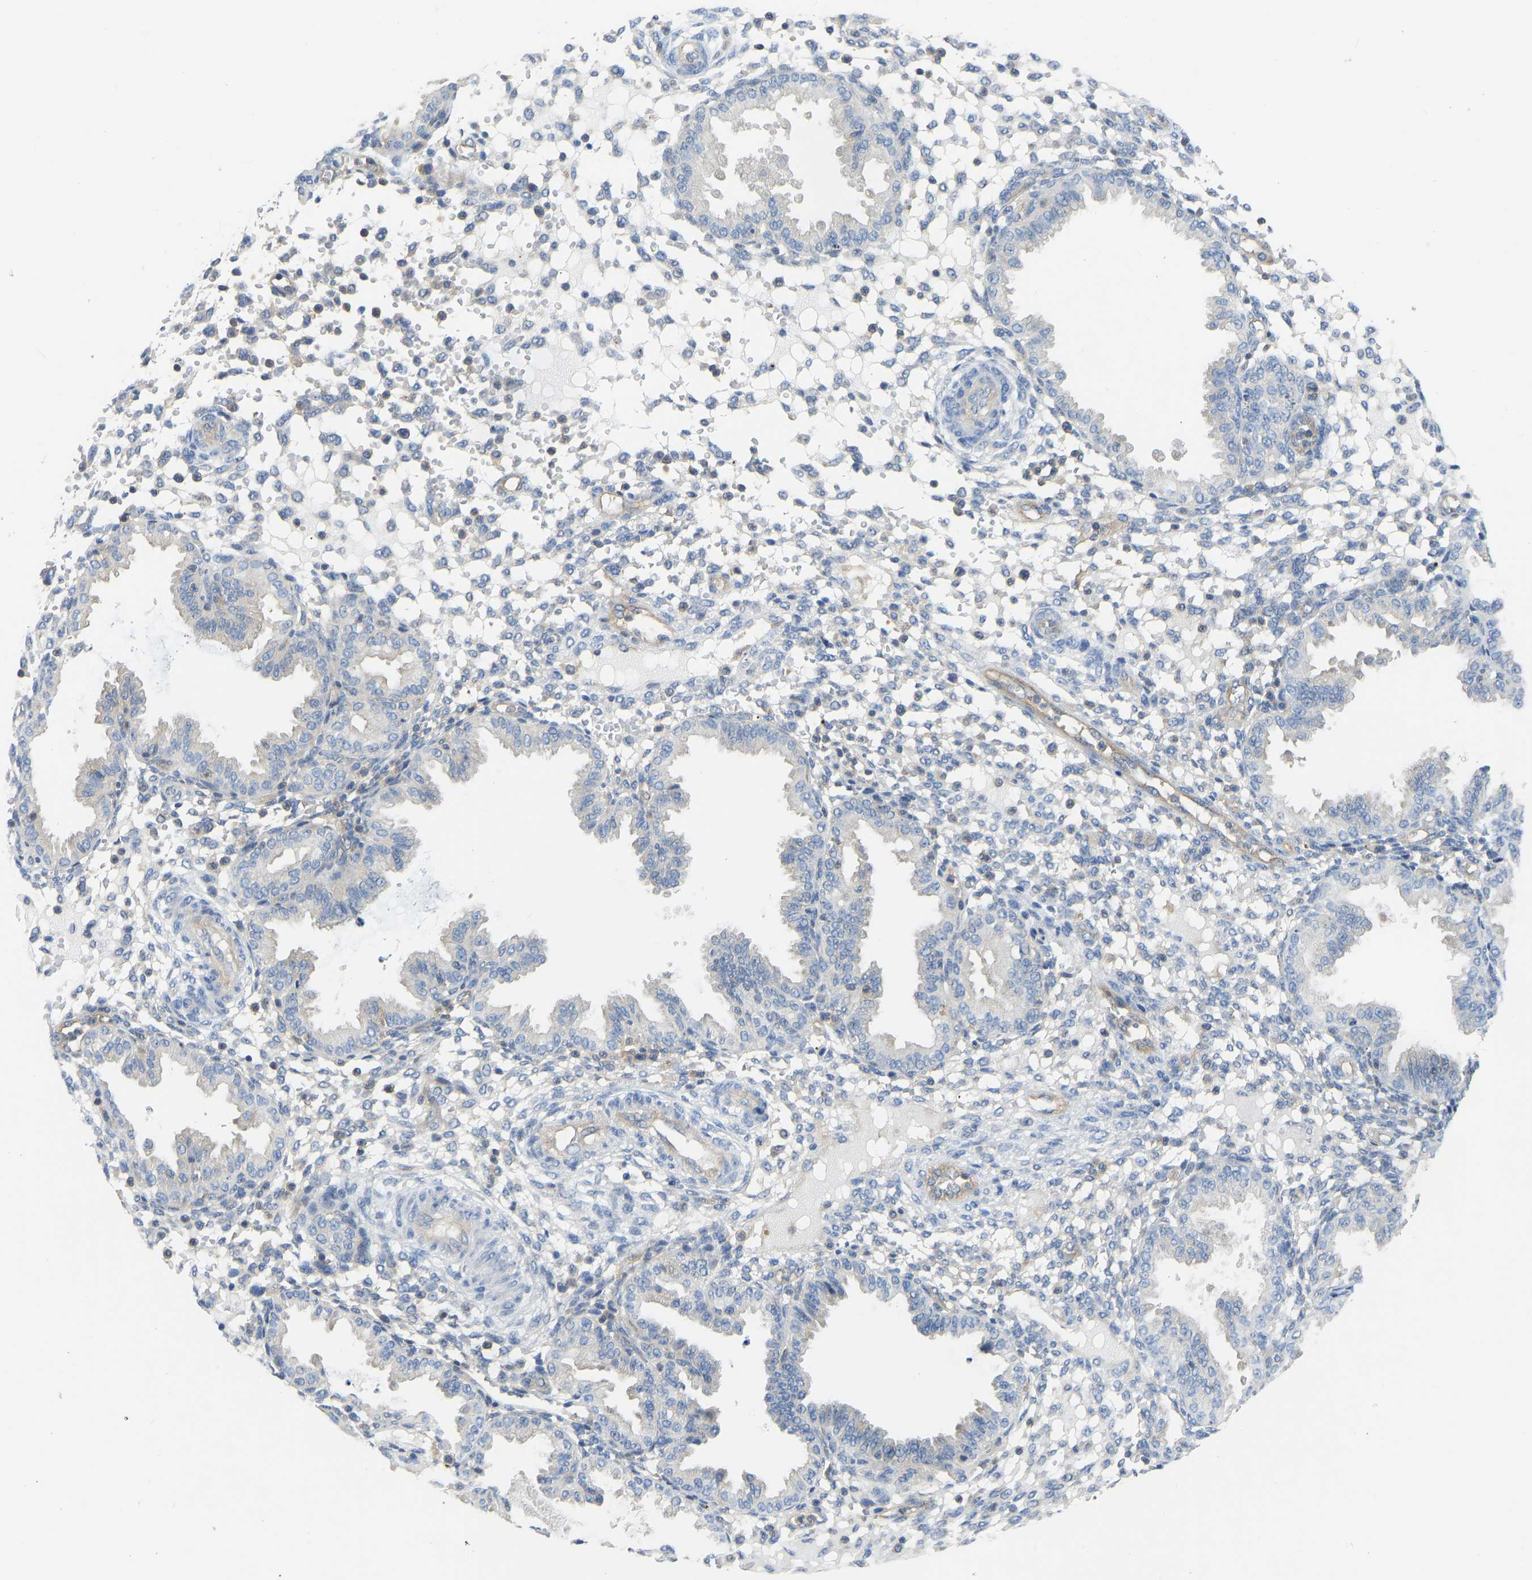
{"staining": {"intensity": "negative", "quantity": "none", "location": "none"}, "tissue": "endometrium", "cell_type": "Cells in endometrial stroma", "image_type": "normal", "snomed": [{"axis": "morphology", "description": "Normal tissue, NOS"}, {"axis": "topography", "description": "Endometrium"}], "caption": "IHC micrograph of benign endometrium stained for a protein (brown), which shows no positivity in cells in endometrial stroma. (DAB (3,3'-diaminobenzidine) immunohistochemistry, high magnification).", "gene": "PPP3CA", "patient": {"sex": "female", "age": 33}}